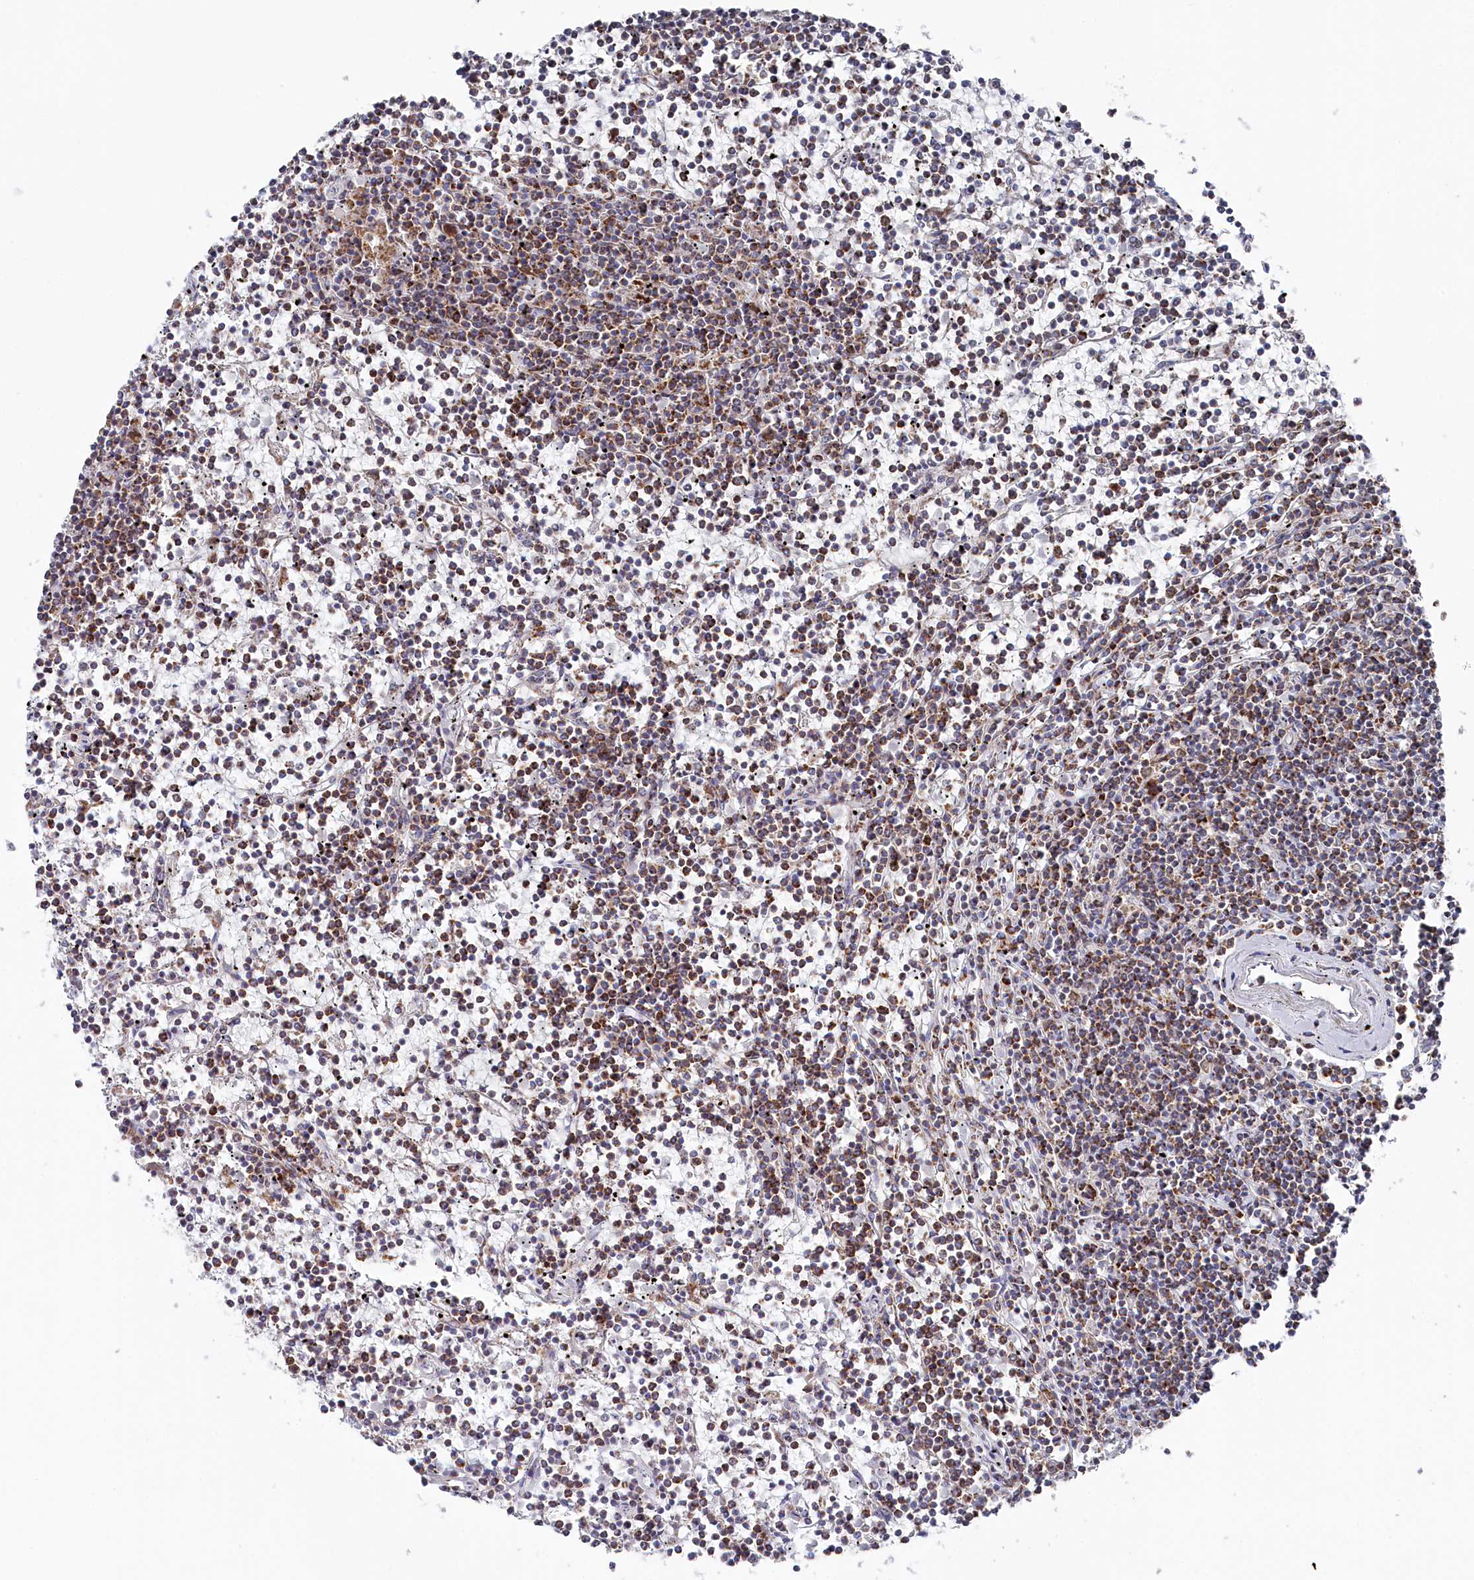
{"staining": {"intensity": "moderate", "quantity": "25%-75%", "location": "cytoplasmic/membranous"}, "tissue": "lymphoma", "cell_type": "Tumor cells", "image_type": "cancer", "snomed": [{"axis": "morphology", "description": "Malignant lymphoma, non-Hodgkin's type, Low grade"}, {"axis": "topography", "description": "Spleen"}], "caption": "There is medium levels of moderate cytoplasmic/membranous staining in tumor cells of malignant lymphoma, non-Hodgkin's type (low-grade), as demonstrated by immunohistochemical staining (brown color).", "gene": "GLS2", "patient": {"sex": "female", "age": 19}}